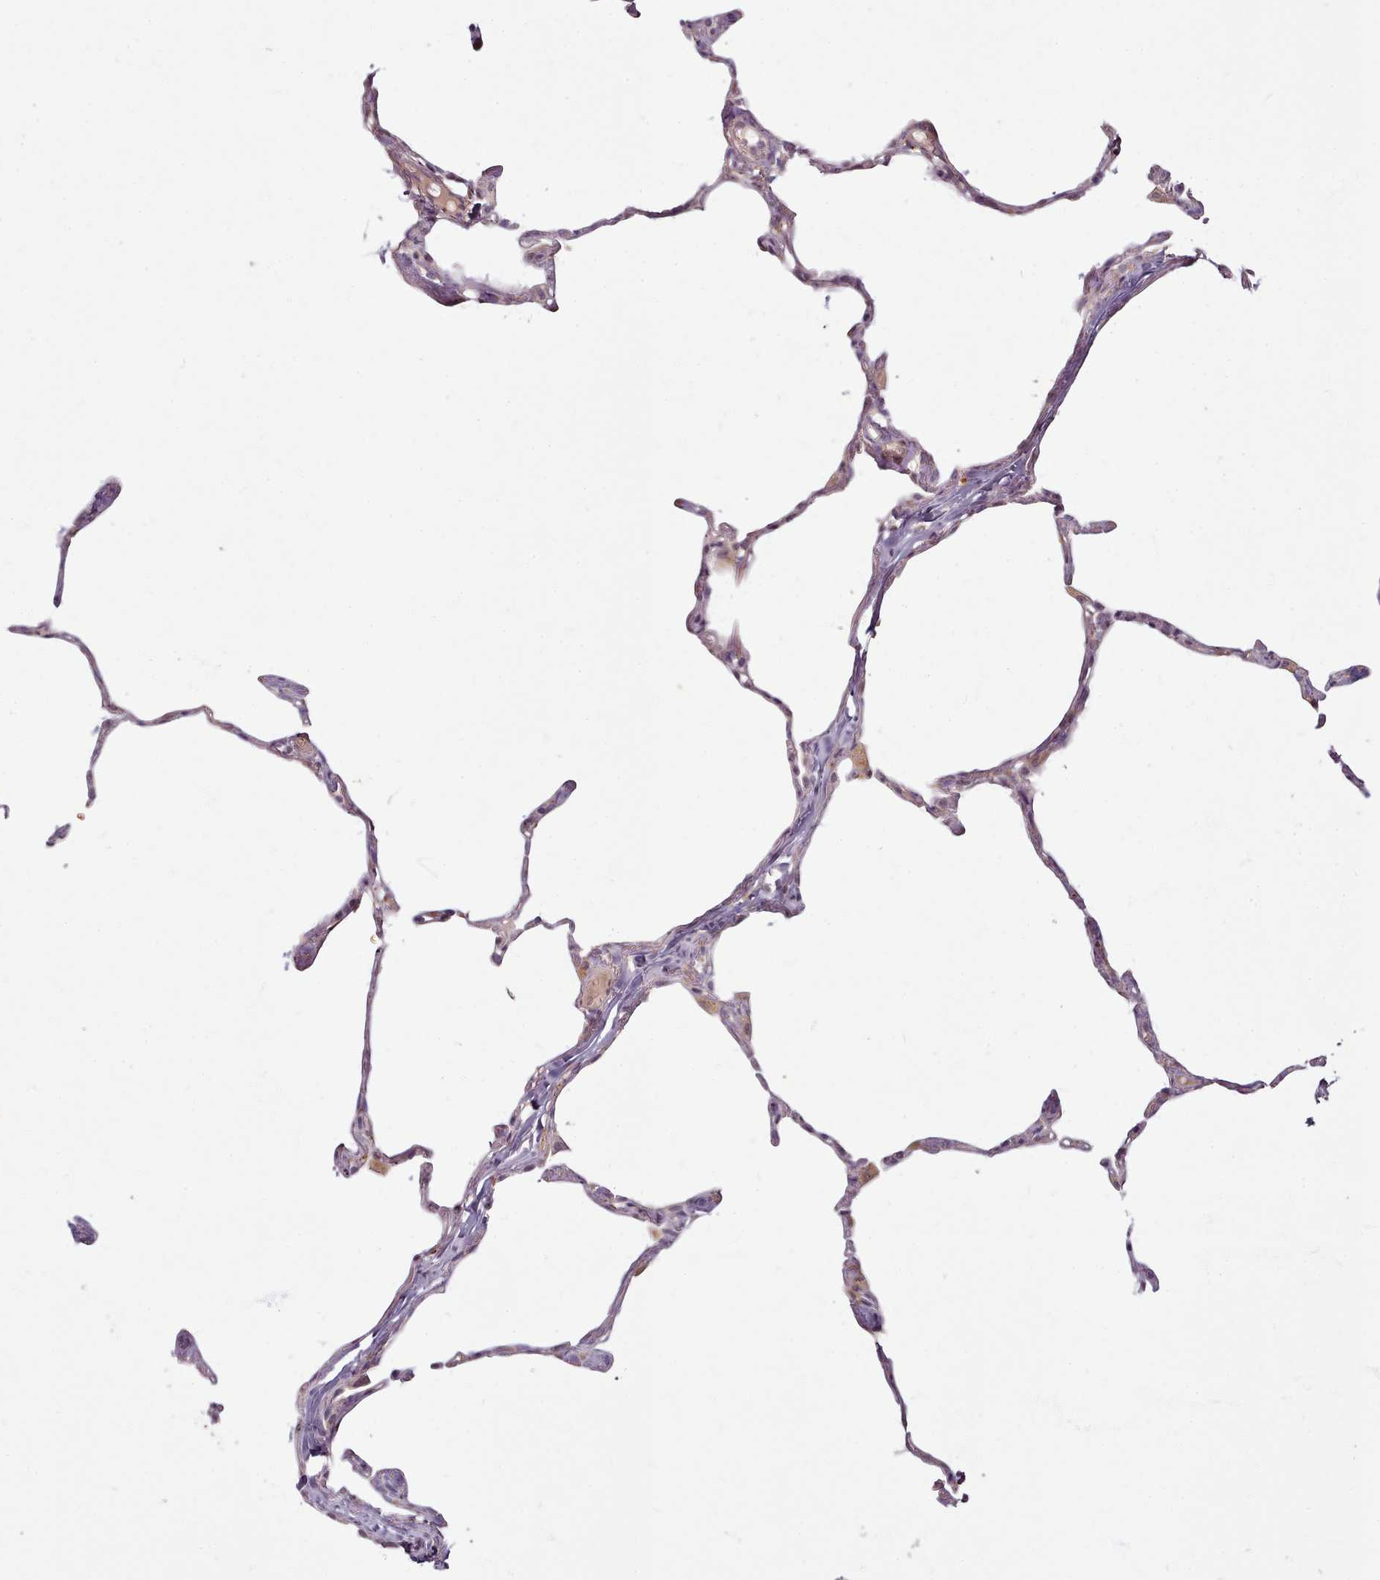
{"staining": {"intensity": "negative", "quantity": "none", "location": "none"}, "tissue": "lung", "cell_type": "Alveolar cells", "image_type": "normal", "snomed": [{"axis": "morphology", "description": "Normal tissue, NOS"}, {"axis": "topography", "description": "Lung"}], "caption": "This is an immunohistochemistry photomicrograph of unremarkable lung. There is no positivity in alveolar cells.", "gene": "C1QTNF5", "patient": {"sex": "male", "age": 65}}